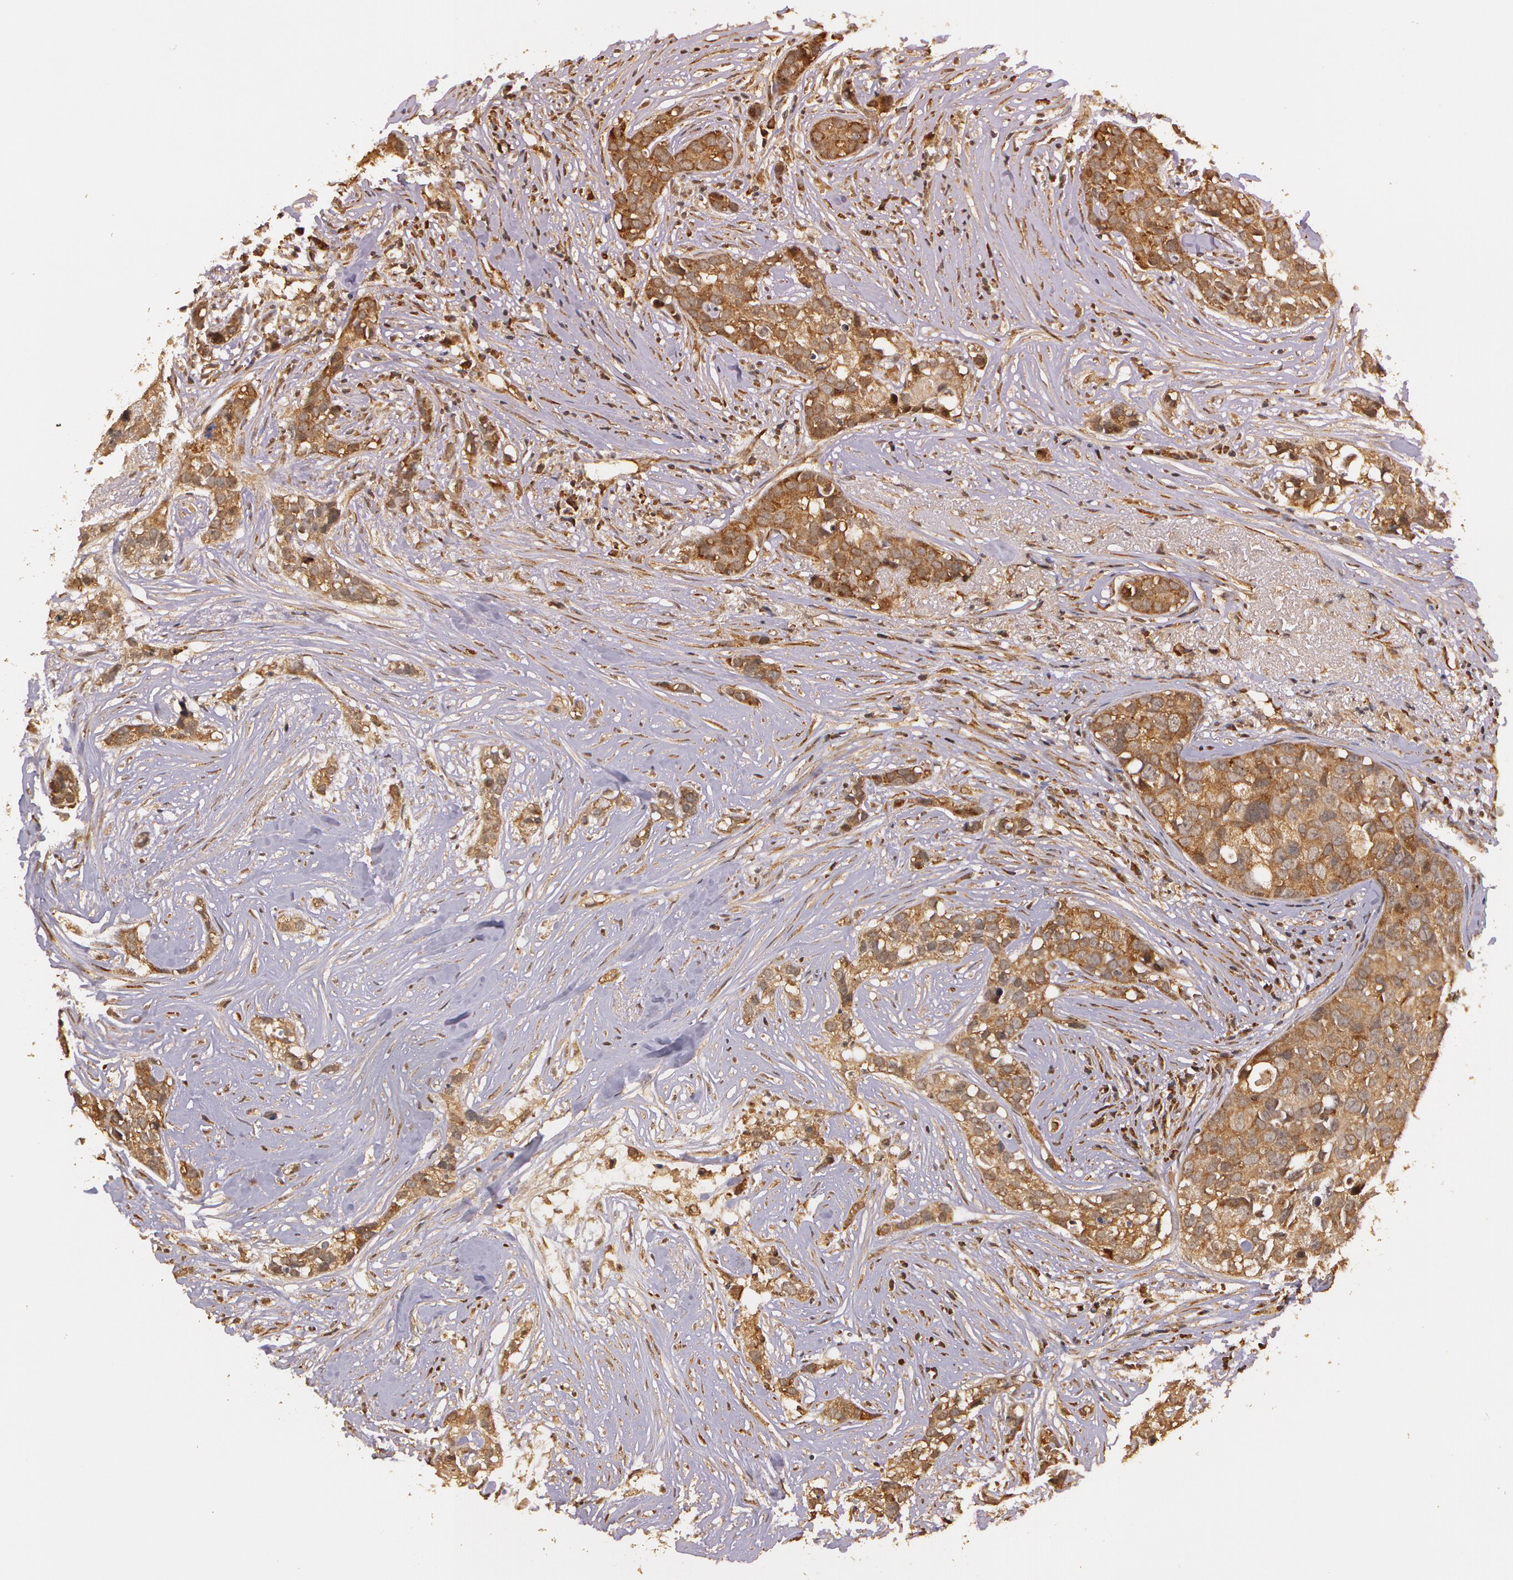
{"staining": {"intensity": "moderate", "quantity": ">75%", "location": "cytoplasmic/membranous"}, "tissue": "breast cancer", "cell_type": "Tumor cells", "image_type": "cancer", "snomed": [{"axis": "morphology", "description": "Duct carcinoma"}, {"axis": "topography", "description": "Breast"}], "caption": "A high-resolution image shows immunohistochemistry staining of breast infiltrating ductal carcinoma, which exhibits moderate cytoplasmic/membranous expression in about >75% of tumor cells. (brown staining indicates protein expression, while blue staining denotes nuclei).", "gene": "ASCC2", "patient": {"sex": "female", "age": 91}}